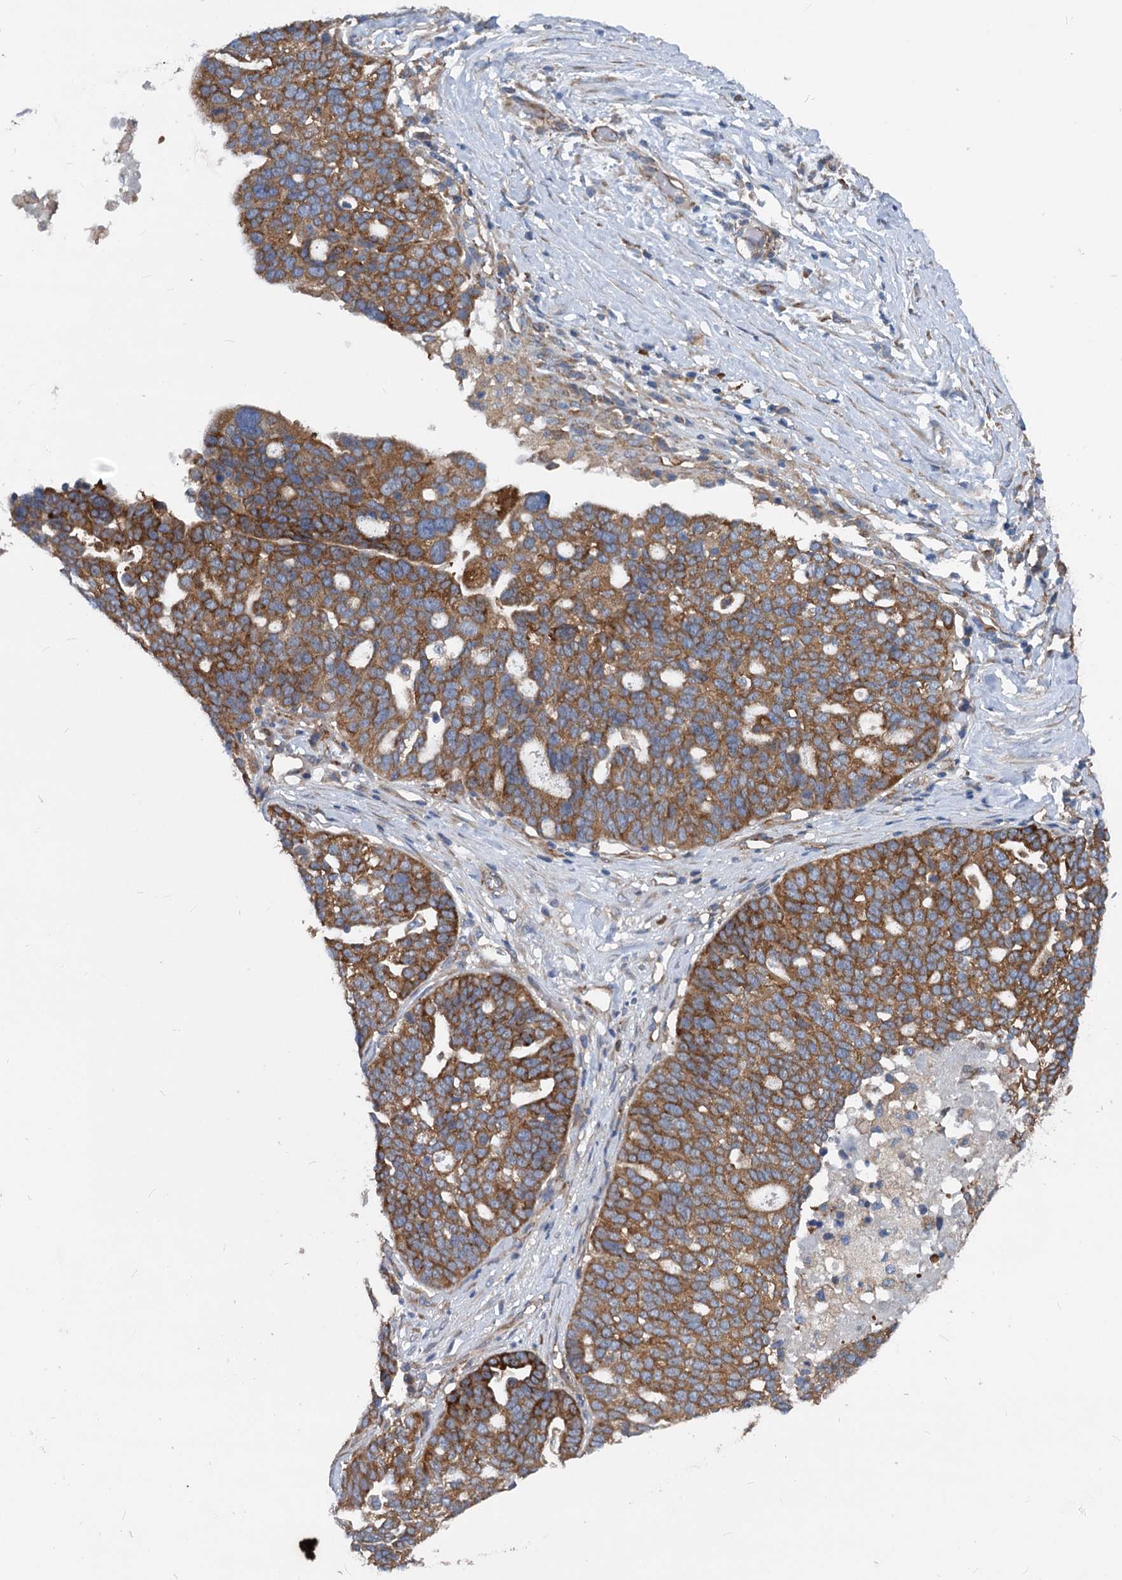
{"staining": {"intensity": "strong", "quantity": ">75%", "location": "cytoplasmic/membranous"}, "tissue": "ovarian cancer", "cell_type": "Tumor cells", "image_type": "cancer", "snomed": [{"axis": "morphology", "description": "Cystadenocarcinoma, serous, NOS"}, {"axis": "topography", "description": "Ovary"}], "caption": "Protein expression analysis of human ovarian serous cystadenocarcinoma reveals strong cytoplasmic/membranous staining in approximately >75% of tumor cells.", "gene": "EIF2B2", "patient": {"sex": "female", "age": 59}}